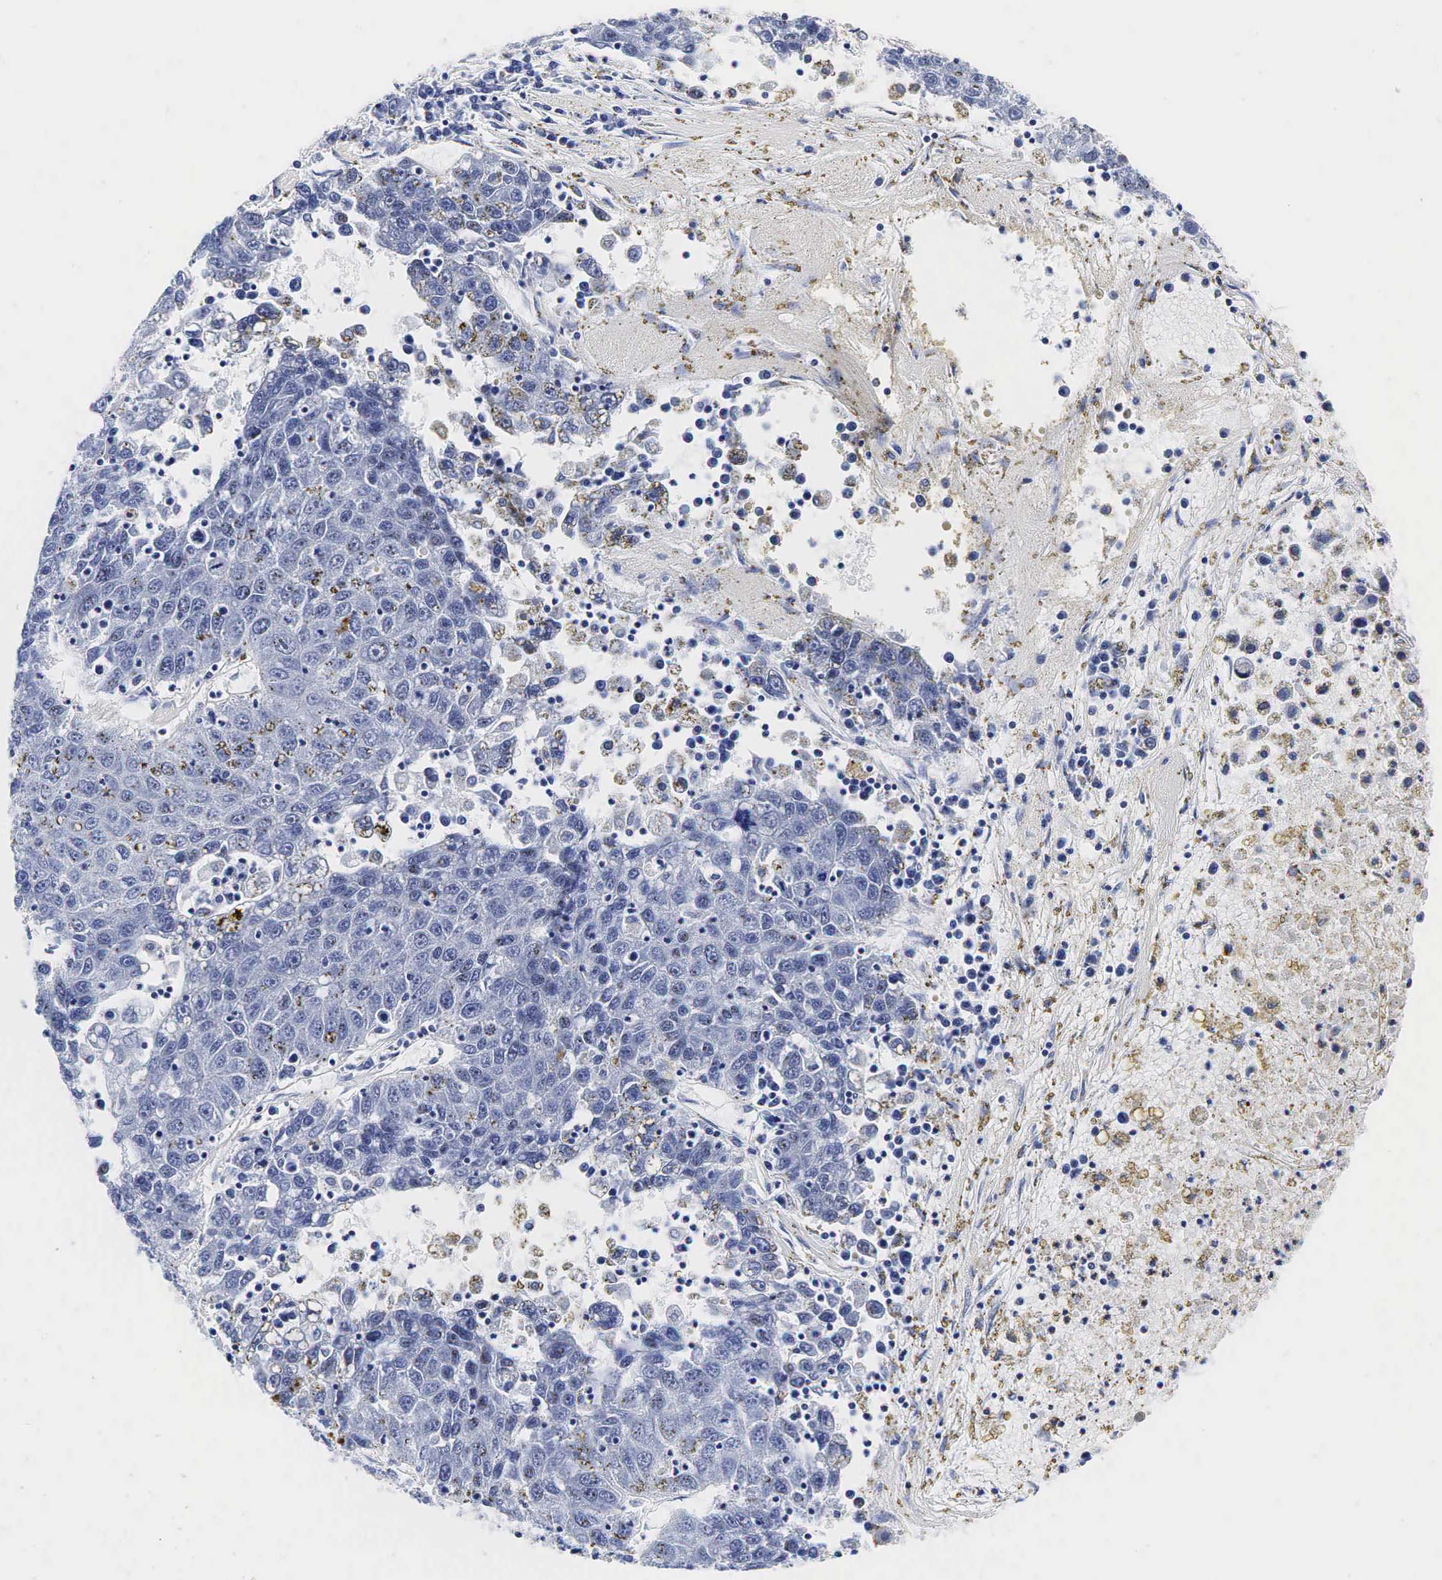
{"staining": {"intensity": "negative", "quantity": "none", "location": "none"}, "tissue": "liver cancer", "cell_type": "Tumor cells", "image_type": "cancer", "snomed": [{"axis": "morphology", "description": "Carcinoma, Hepatocellular, NOS"}, {"axis": "topography", "description": "Liver"}], "caption": "Tumor cells show no significant expression in hepatocellular carcinoma (liver).", "gene": "TG", "patient": {"sex": "male", "age": 49}}